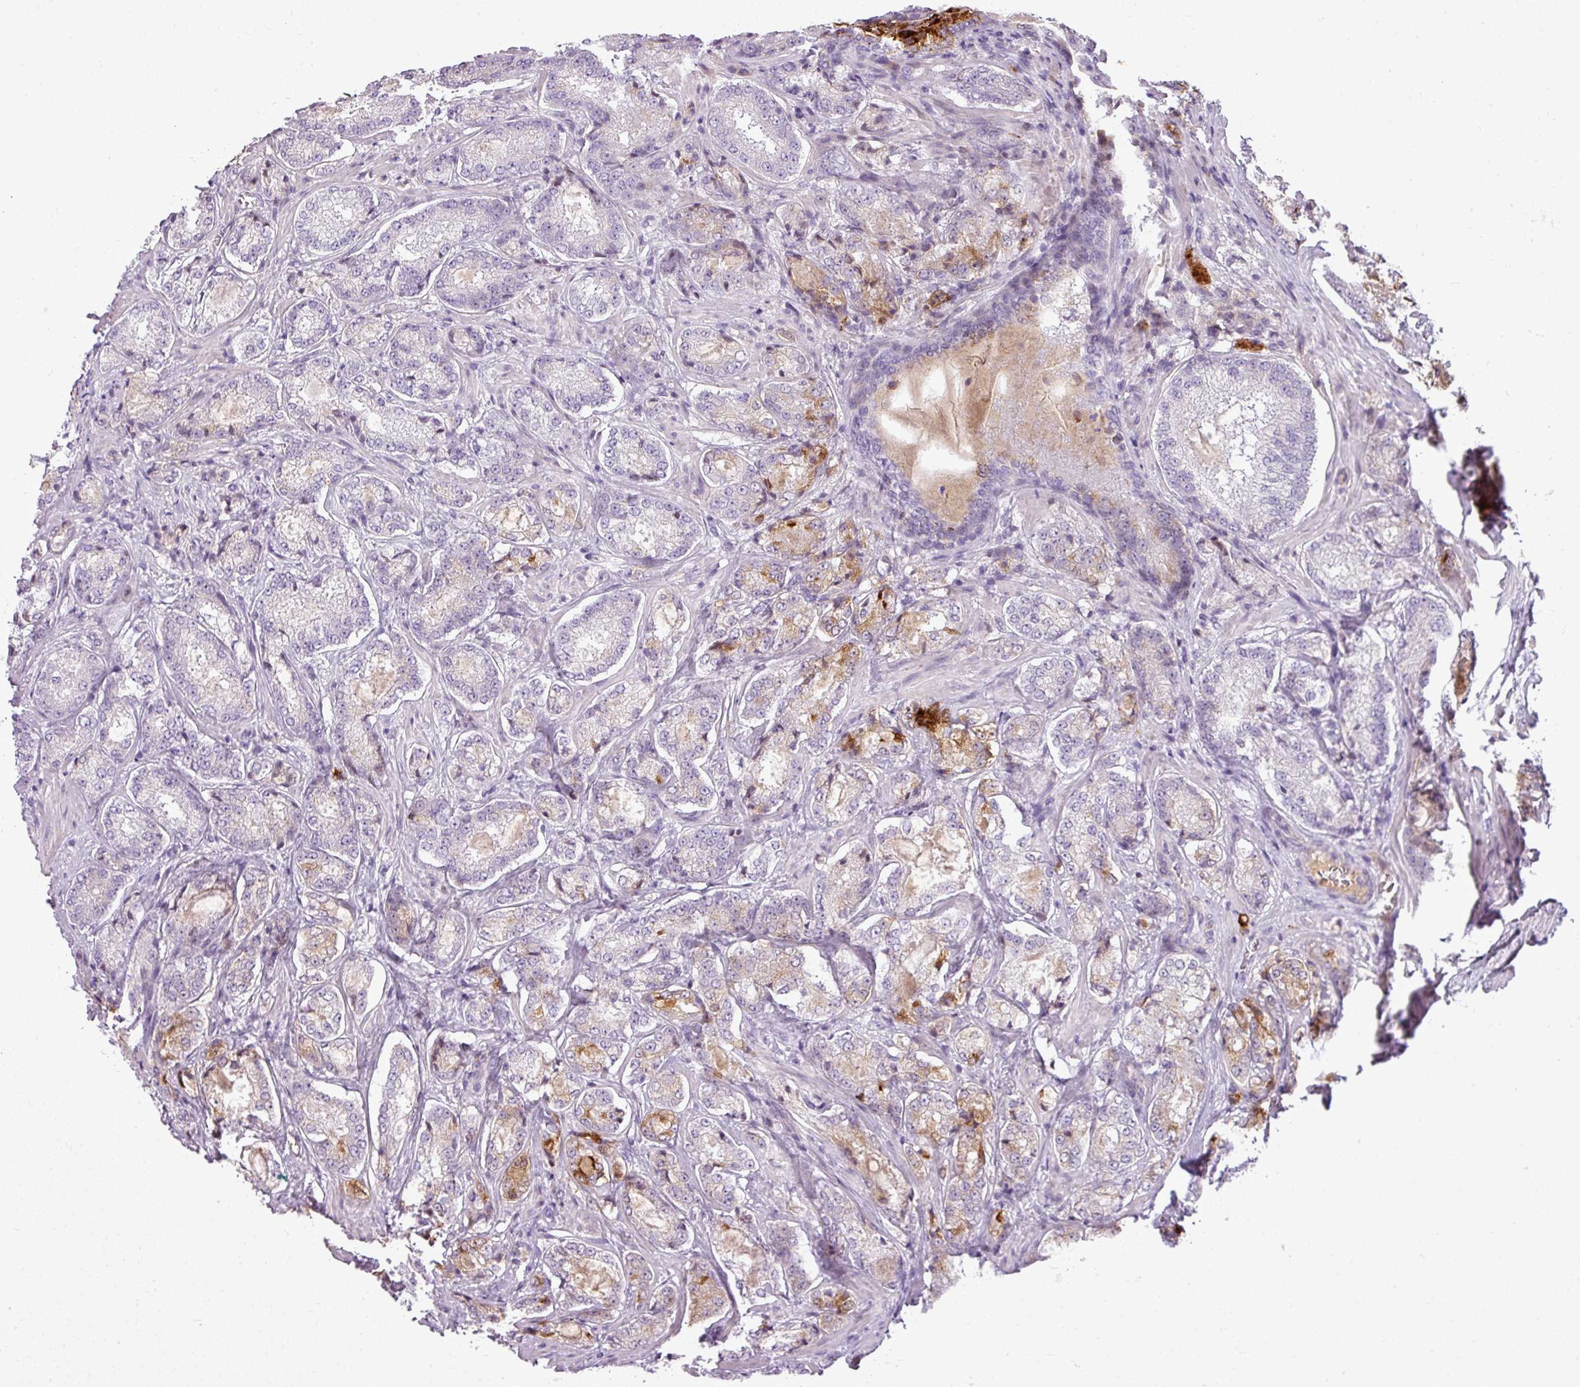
{"staining": {"intensity": "moderate", "quantity": "<25%", "location": "cytoplasmic/membranous"}, "tissue": "prostate cancer", "cell_type": "Tumor cells", "image_type": "cancer", "snomed": [{"axis": "morphology", "description": "Adenocarcinoma, Low grade"}, {"axis": "topography", "description": "Prostate"}], "caption": "IHC of human prostate adenocarcinoma (low-grade) displays low levels of moderate cytoplasmic/membranous positivity in approximately <25% of tumor cells. Using DAB (brown) and hematoxylin (blue) stains, captured at high magnification using brightfield microscopy.", "gene": "C4B", "patient": {"sex": "male", "age": 74}}